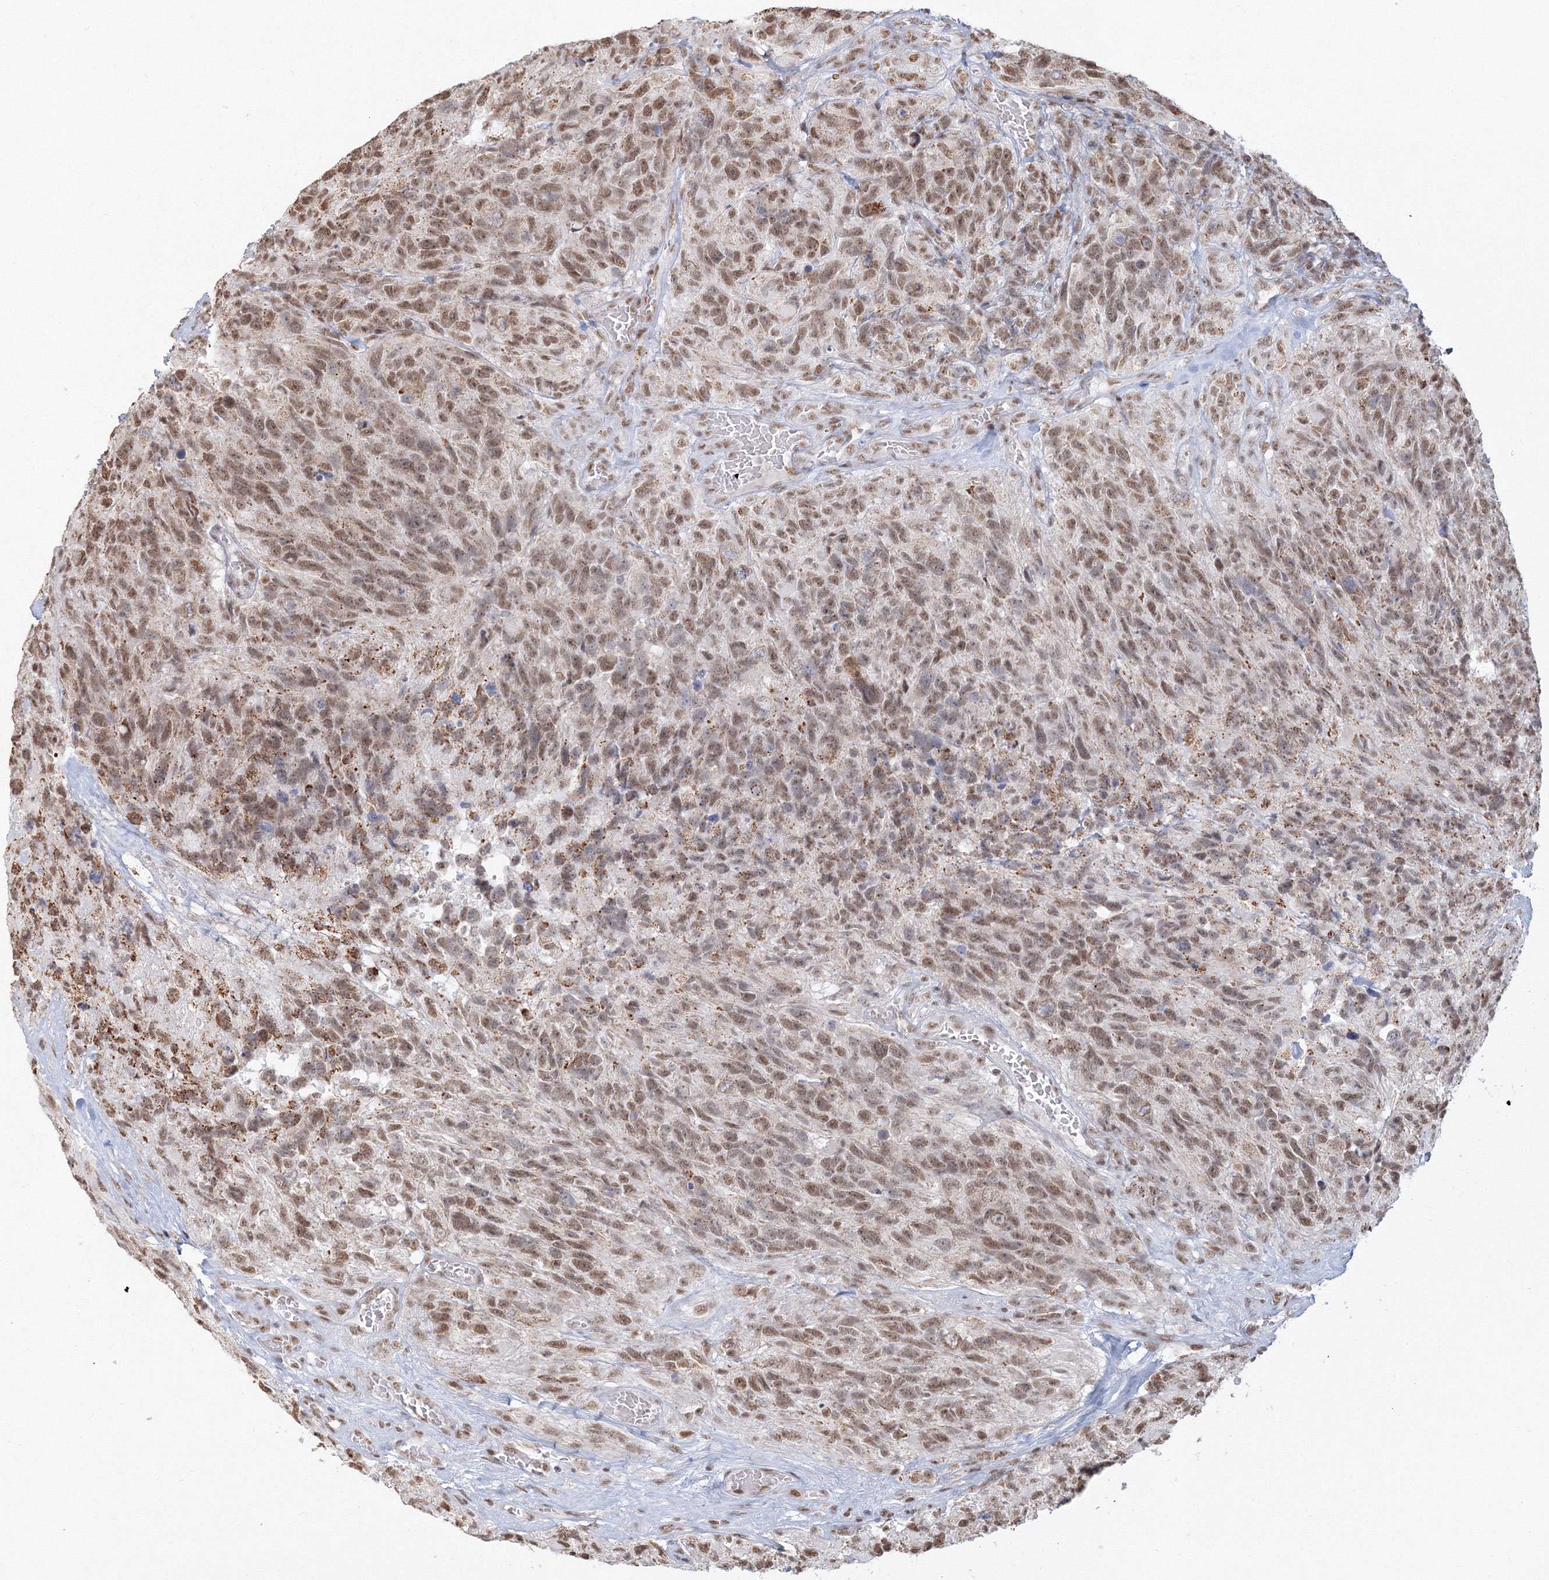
{"staining": {"intensity": "moderate", "quantity": ">75%", "location": "cytoplasmic/membranous,nuclear"}, "tissue": "glioma", "cell_type": "Tumor cells", "image_type": "cancer", "snomed": [{"axis": "morphology", "description": "Glioma, malignant, High grade"}, {"axis": "topography", "description": "Brain"}], "caption": "A brown stain highlights moderate cytoplasmic/membranous and nuclear staining of a protein in malignant high-grade glioma tumor cells. Nuclei are stained in blue.", "gene": "PPP4R2", "patient": {"sex": "male", "age": 69}}